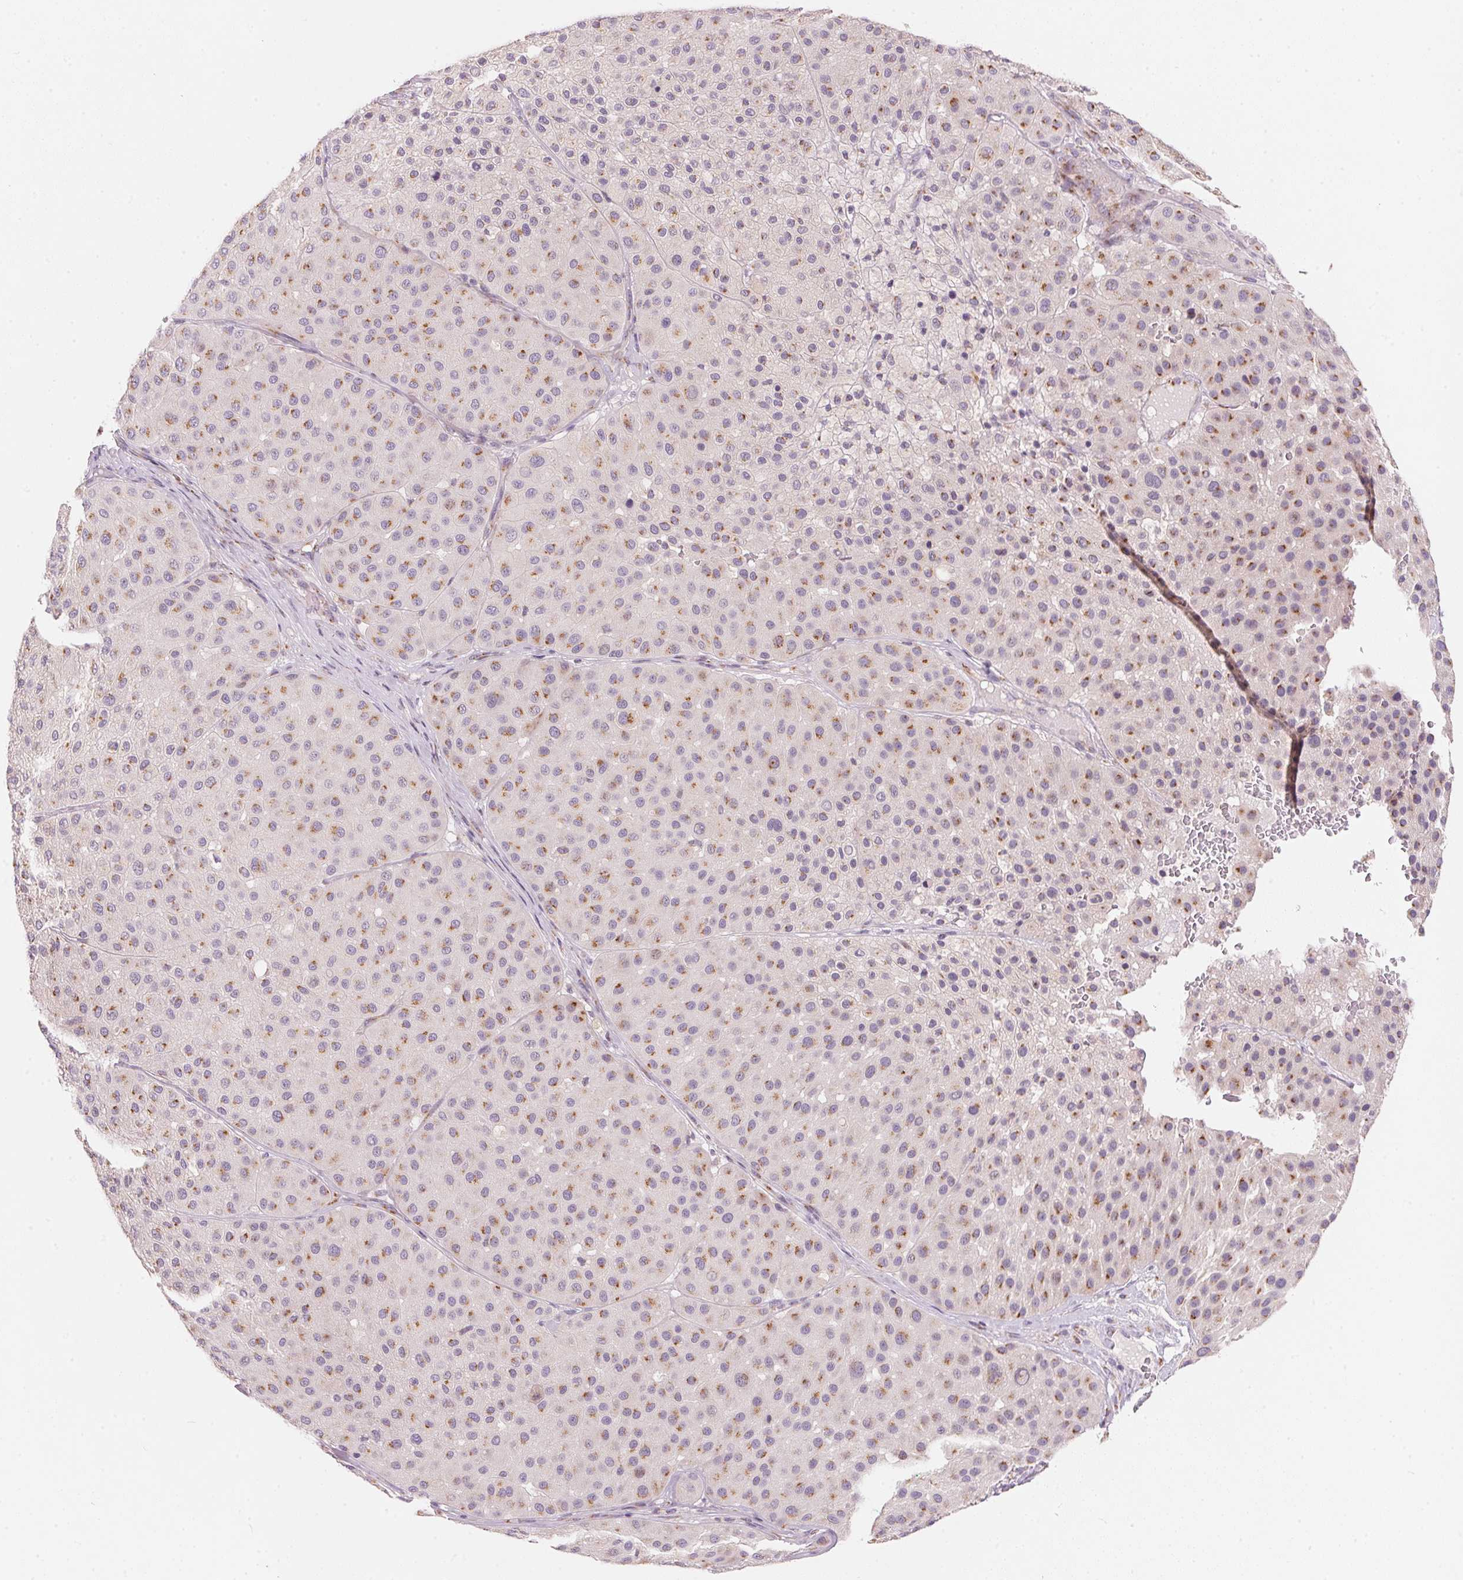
{"staining": {"intensity": "moderate", "quantity": "25%-75%", "location": "cytoplasmic/membranous"}, "tissue": "melanoma", "cell_type": "Tumor cells", "image_type": "cancer", "snomed": [{"axis": "morphology", "description": "Malignant melanoma, Metastatic site"}, {"axis": "topography", "description": "Smooth muscle"}], "caption": "Immunohistochemical staining of melanoma demonstrates moderate cytoplasmic/membranous protein expression in about 25%-75% of tumor cells. (Stains: DAB (3,3'-diaminobenzidine) in brown, nuclei in blue, Microscopy: brightfield microscopy at high magnification).", "gene": "DRAM2", "patient": {"sex": "male", "age": 41}}